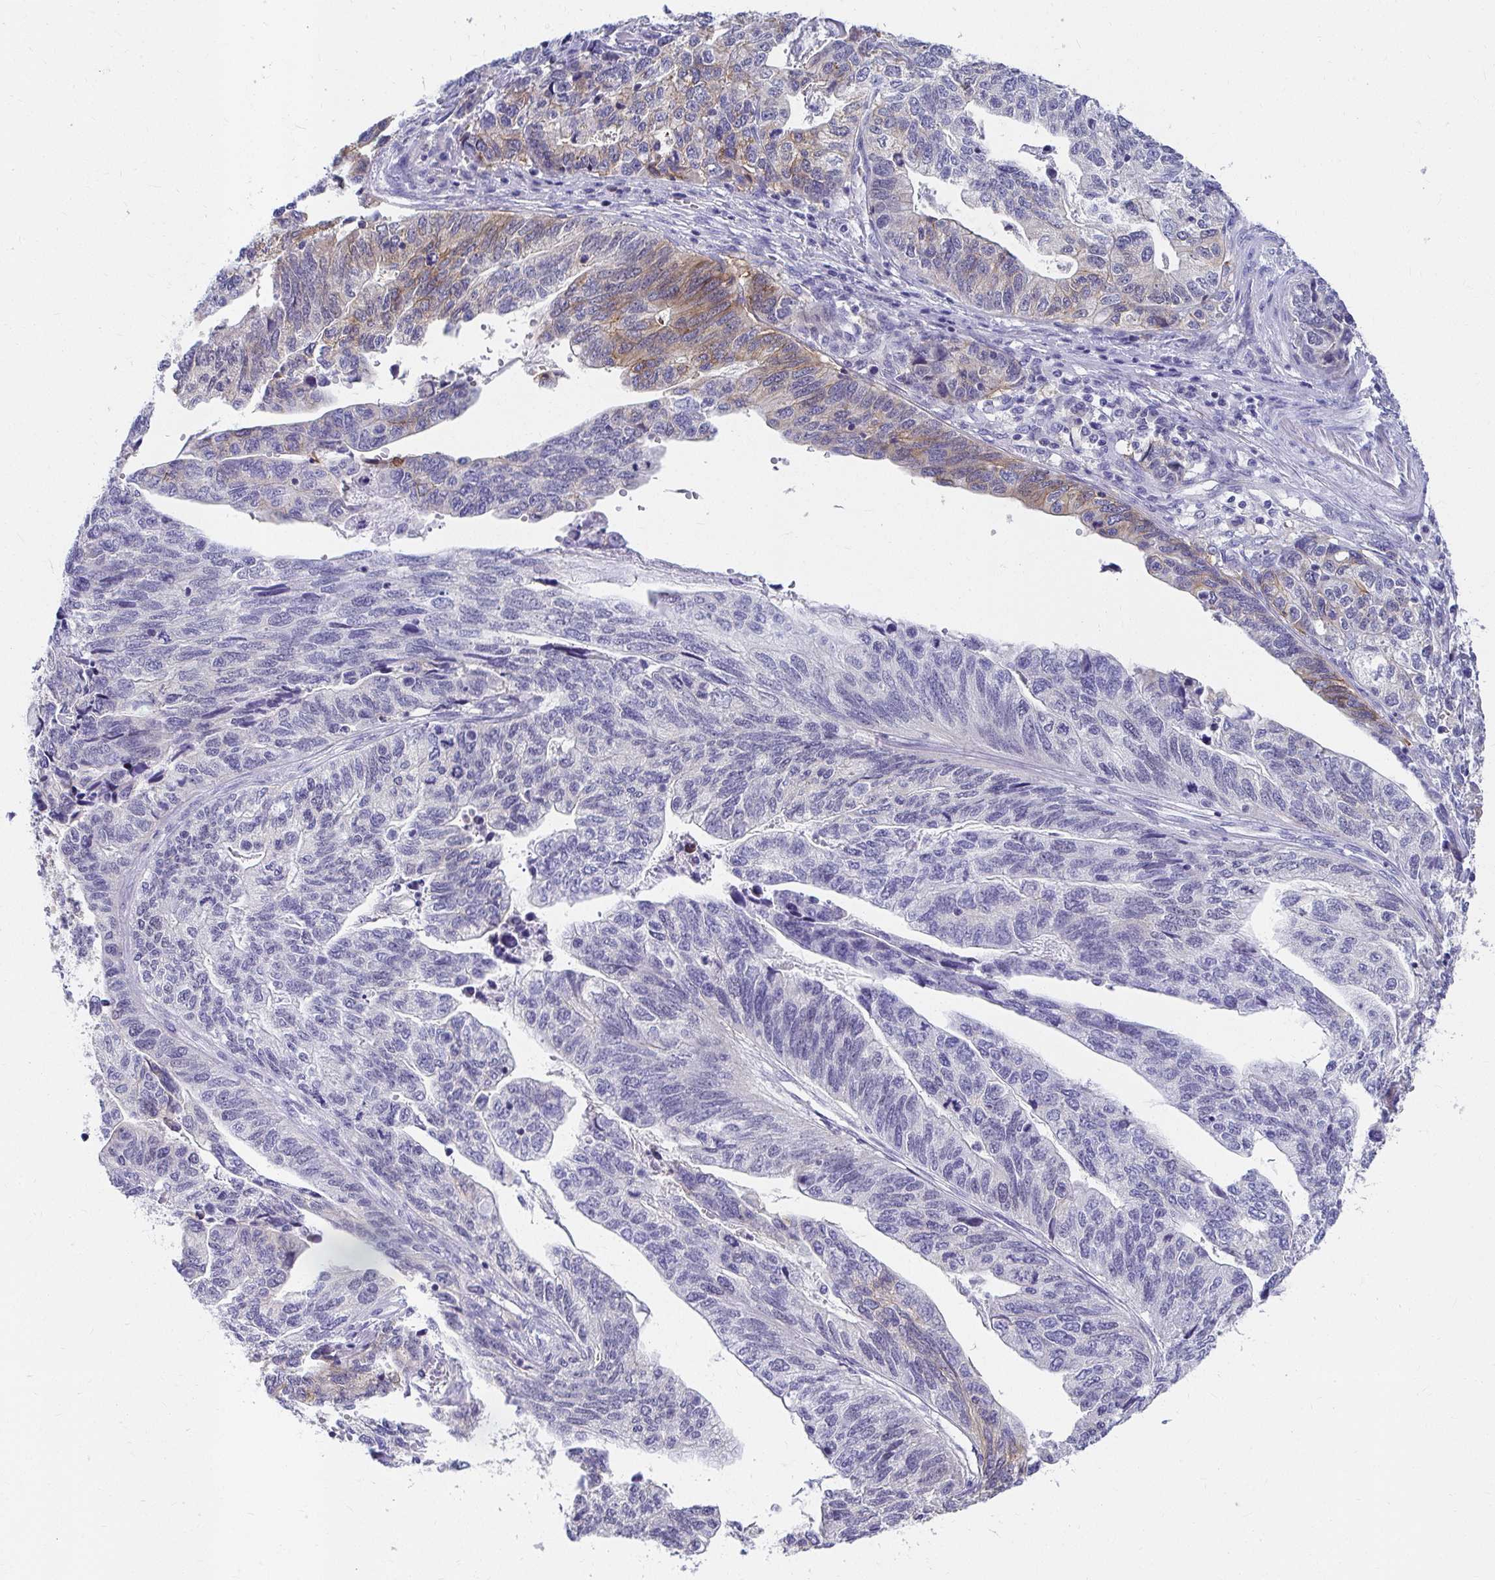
{"staining": {"intensity": "moderate", "quantity": "<25%", "location": "cytoplasmic/membranous"}, "tissue": "stomach cancer", "cell_type": "Tumor cells", "image_type": "cancer", "snomed": [{"axis": "morphology", "description": "Adenocarcinoma, NOS"}, {"axis": "topography", "description": "Stomach, upper"}], "caption": "Protein expression analysis of human adenocarcinoma (stomach) reveals moderate cytoplasmic/membranous expression in about <25% of tumor cells.", "gene": "C19orf81", "patient": {"sex": "female", "age": 67}}